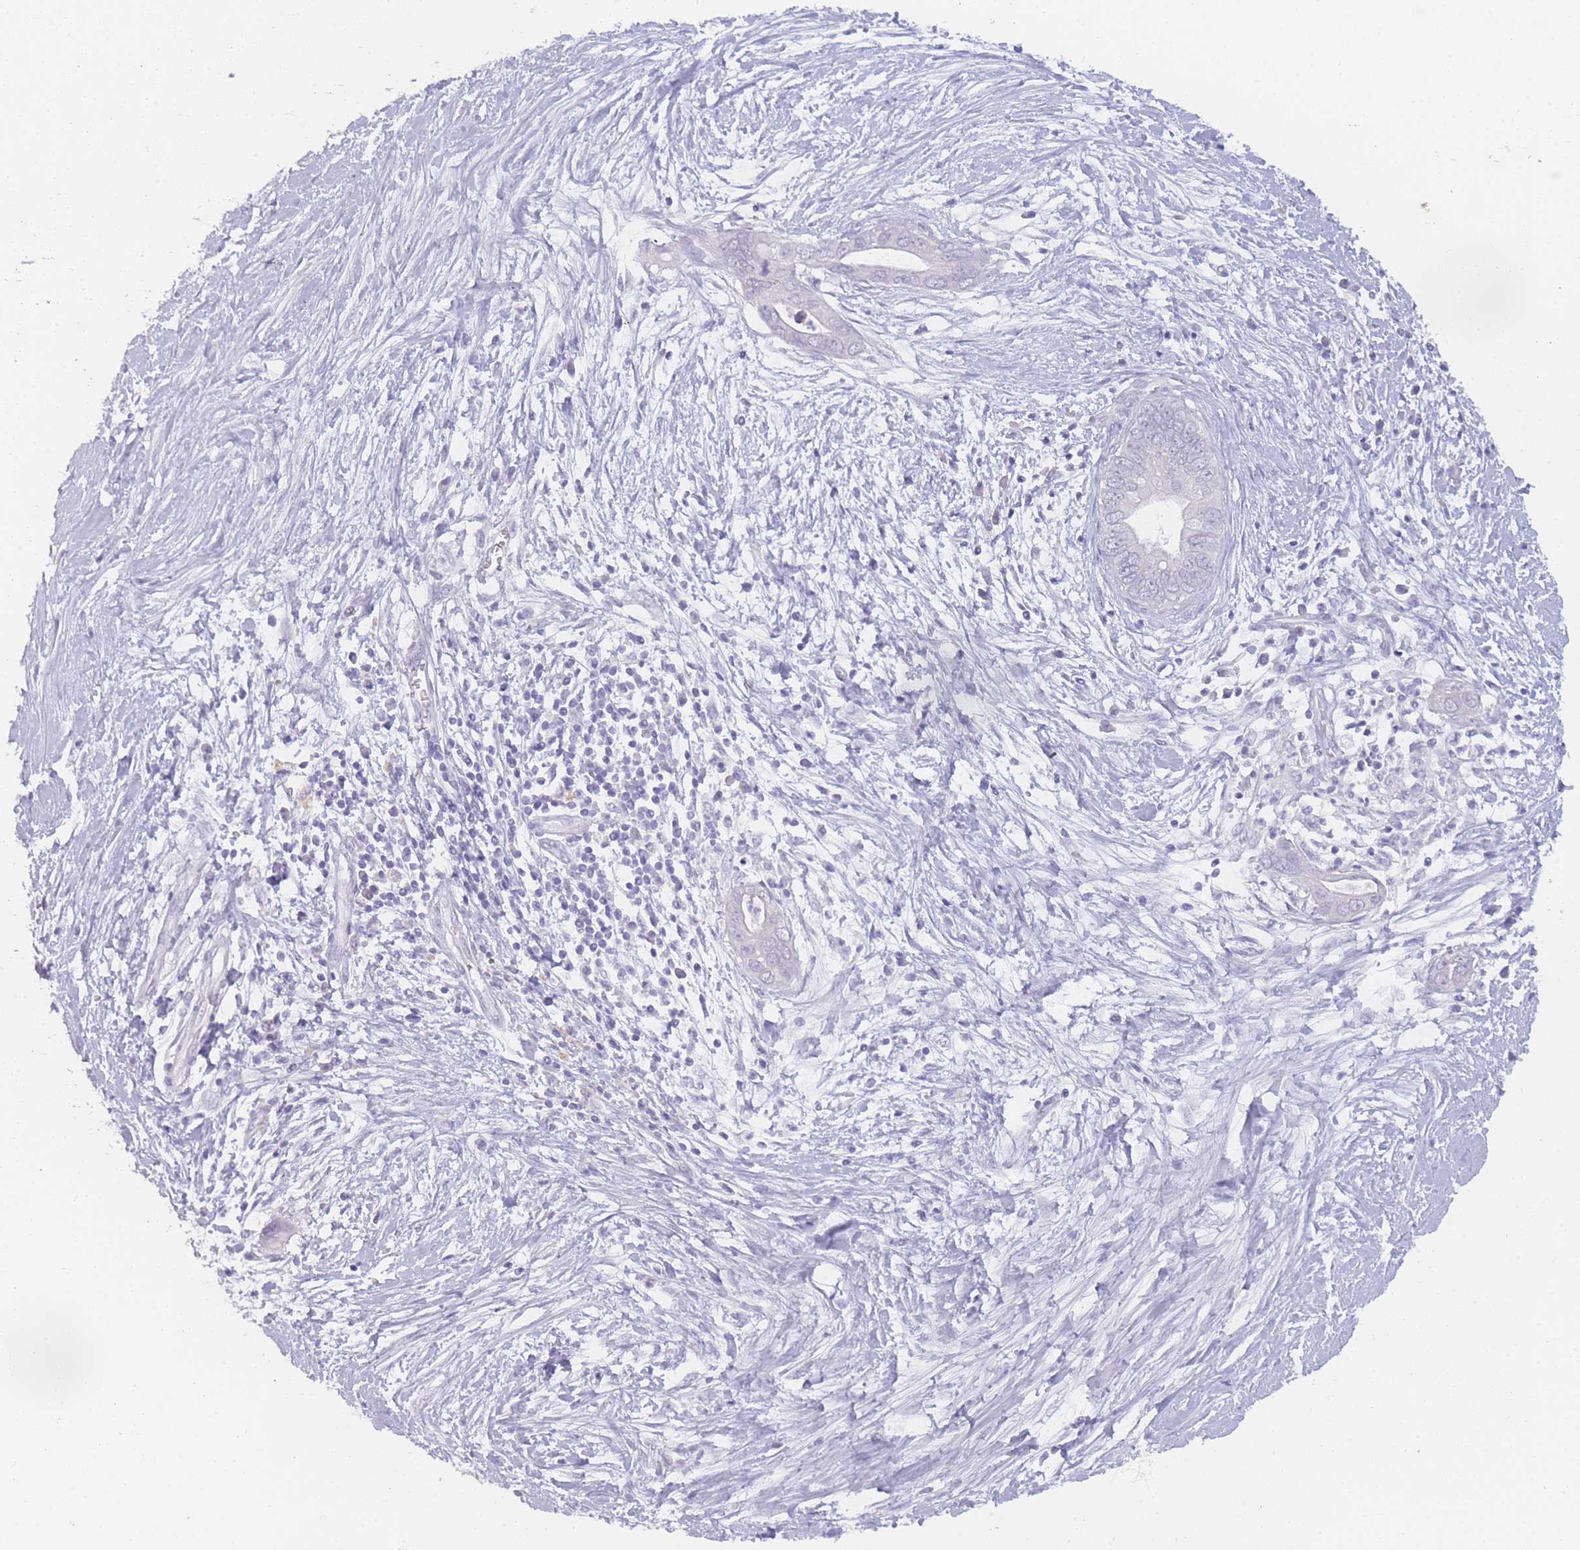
{"staining": {"intensity": "negative", "quantity": "none", "location": "none"}, "tissue": "pancreatic cancer", "cell_type": "Tumor cells", "image_type": "cancer", "snomed": [{"axis": "morphology", "description": "Adenocarcinoma, NOS"}, {"axis": "topography", "description": "Pancreas"}], "caption": "Tumor cells show no significant protein staining in pancreatic cancer (adenocarcinoma). (Brightfield microscopy of DAB (3,3'-diaminobenzidine) IHC at high magnification).", "gene": "INS", "patient": {"sex": "male", "age": 75}}